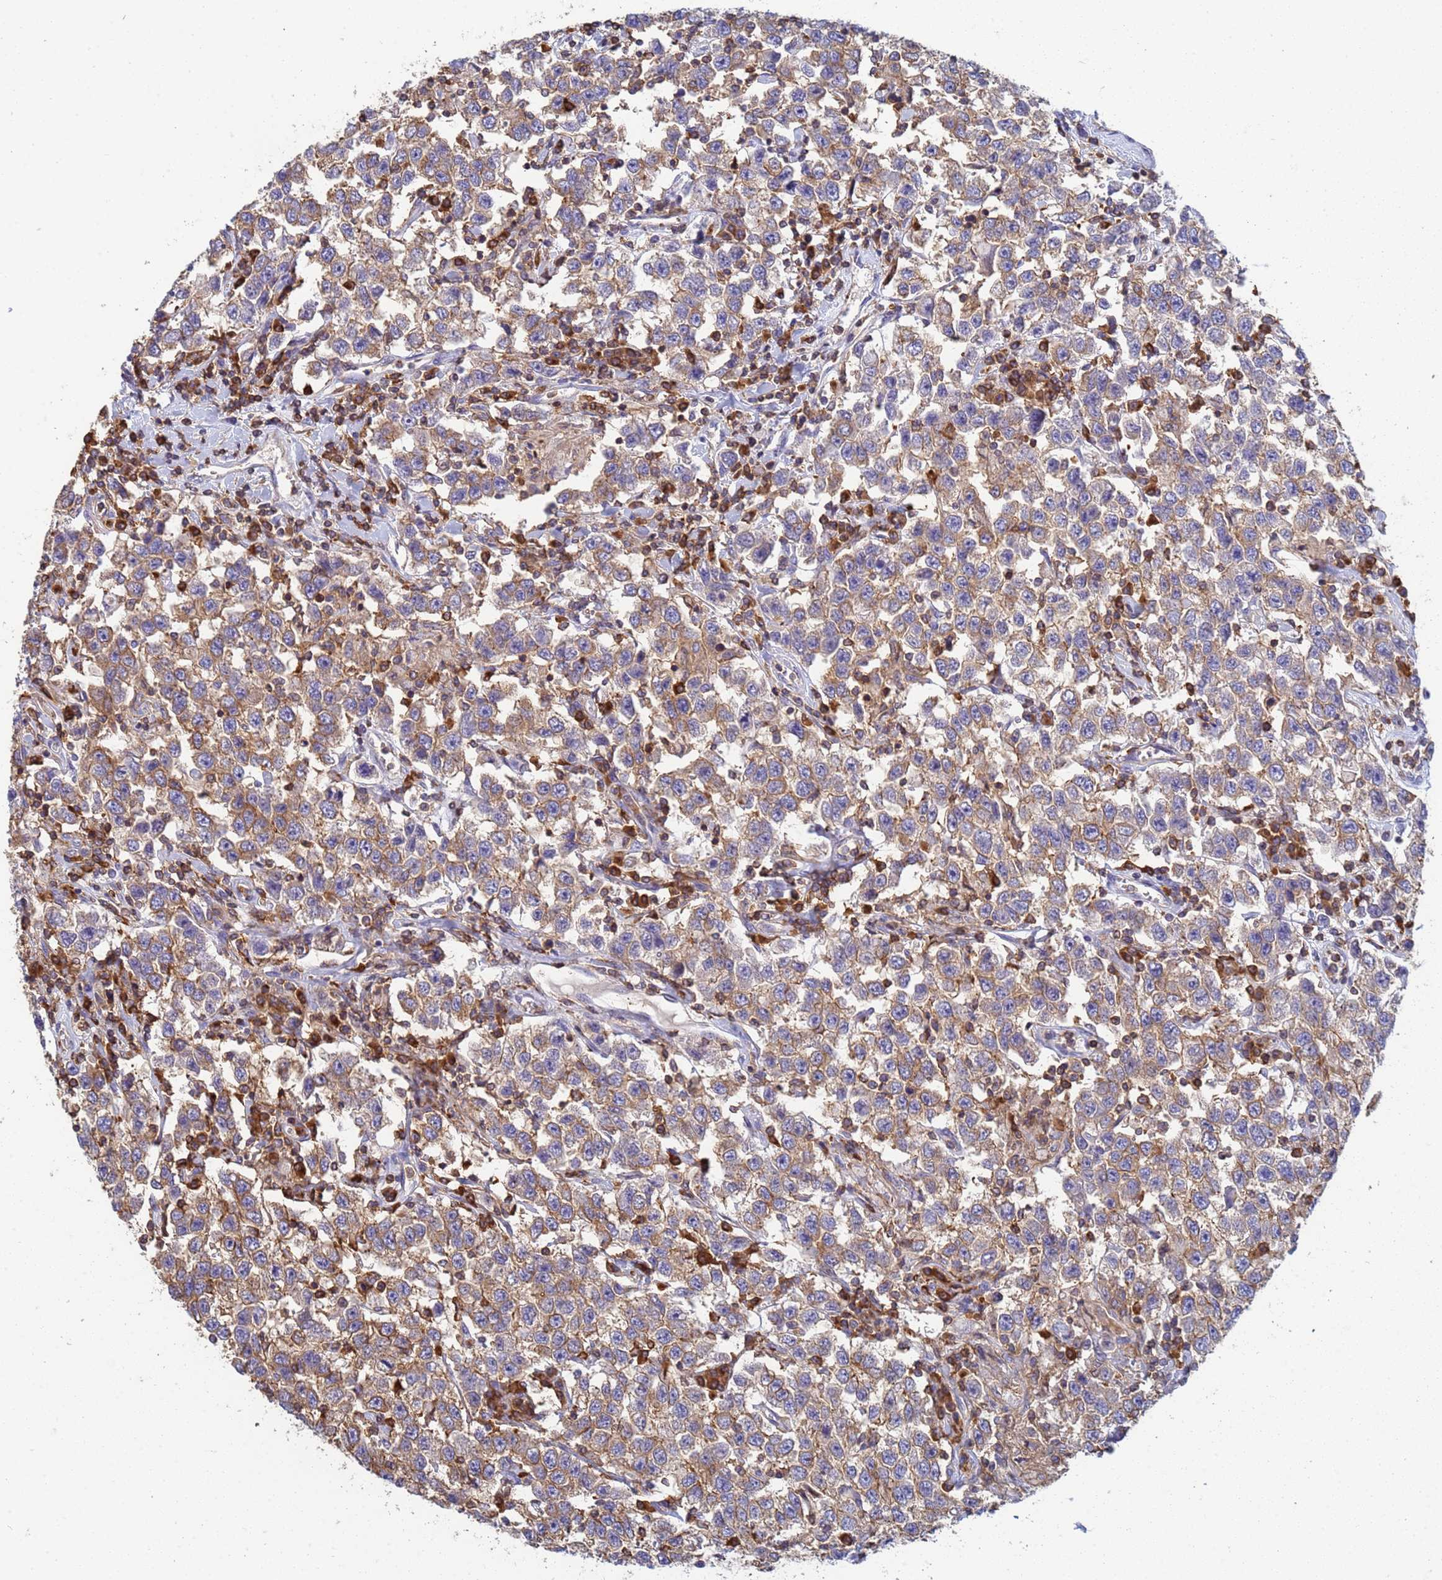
{"staining": {"intensity": "moderate", "quantity": ">75%", "location": "cytoplasmic/membranous"}, "tissue": "testis cancer", "cell_type": "Tumor cells", "image_type": "cancer", "snomed": [{"axis": "morphology", "description": "Seminoma, NOS"}, {"axis": "topography", "description": "Testis"}], "caption": "A histopathology image showing moderate cytoplasmic/membranous positivity in approximately >75% of tumor cells in testis seminoma, as visualized by brown immunohistochemical staining.", "gene": "ZNG1B", "patient": {"sex": "male", "age": 41}}